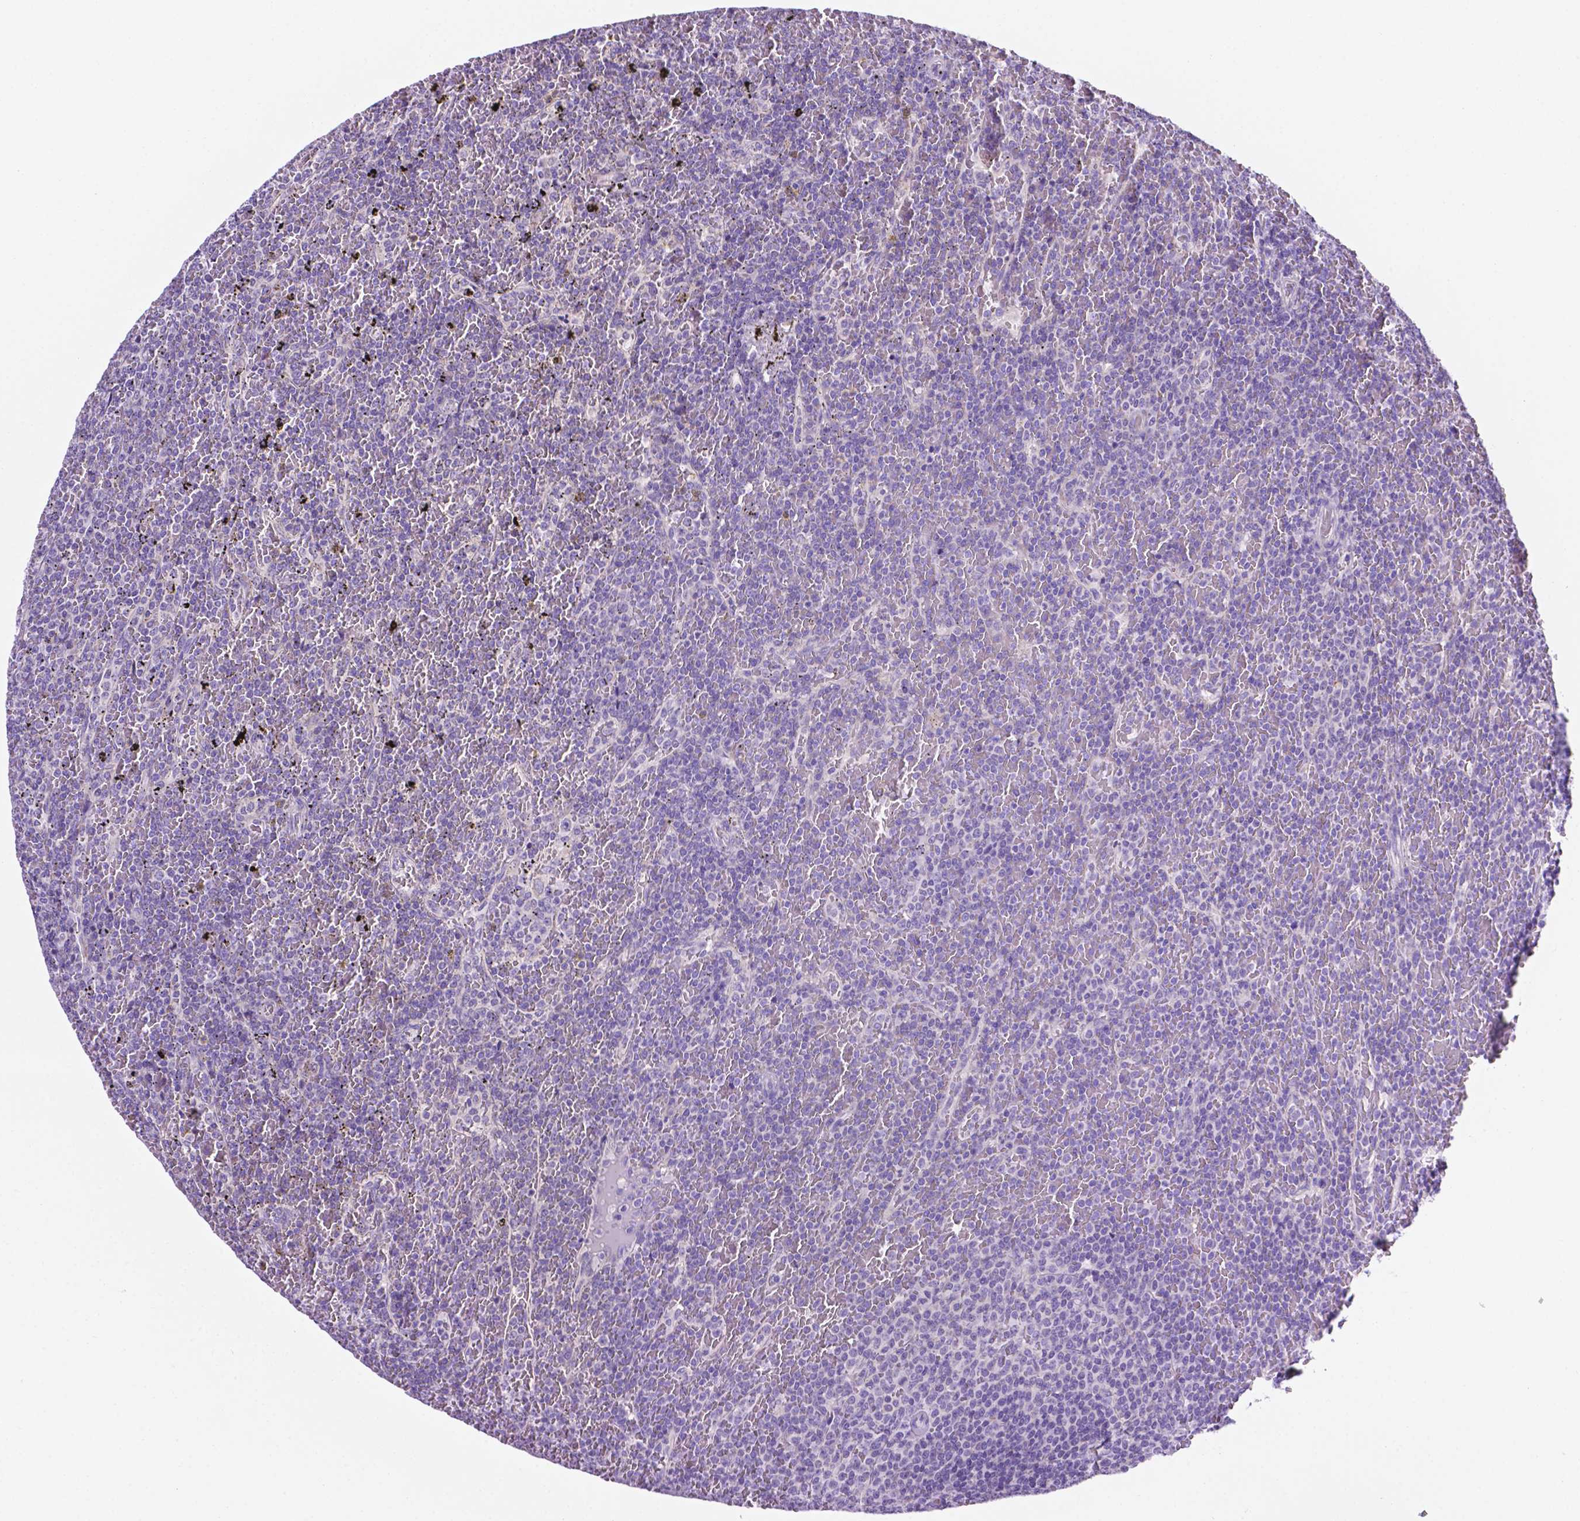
{"staining": {"intensity": "negative", "quantity": "none", "location": "none"}, "tissue": "lymphoma", "cell_type": "Tumor cells", "image_type": "cancer", "snomed": [{"axis": "morphology", "description": "Malignant lymphoma, non-Hodgkin's type, Low grade"}, {"axis": "topography", "description": "Spleen"}], "caption": "Human lymphoma stained for a protein using immunohistochemistry (IHC) exhibits no staining in tumor cells.", "gene": "CEACAM7", "patient": {"sex": "female", "age": 77}}